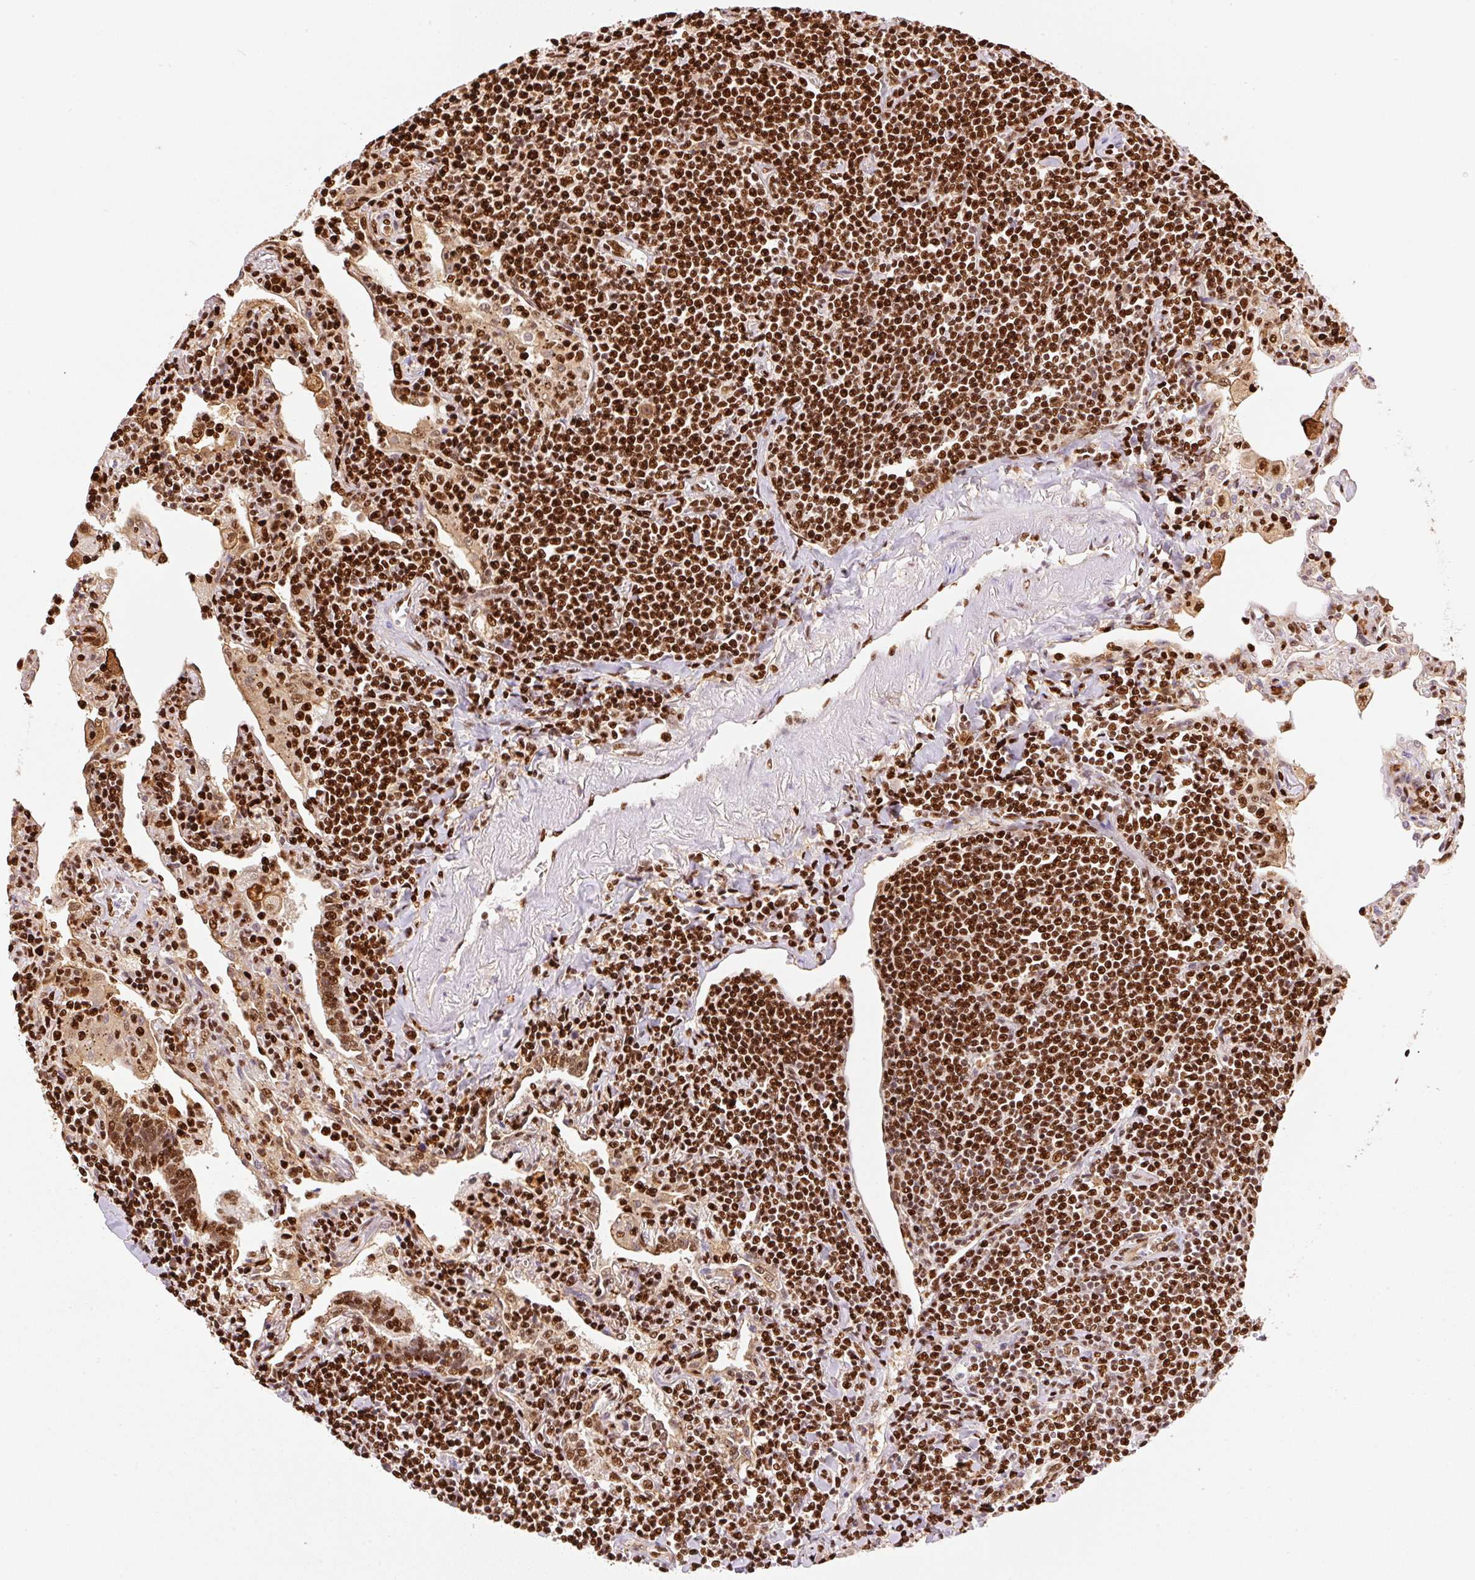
{"staining": {"intensity": "strong", "quantity": ">75%", "location": "nuclear"}, "tissue": "lymphoma", "cell_type": "Tumor cells", "image_type": "cancer", "snomed": [{"axis": "morphology", "description": "Malignant lymphoma, non-Hodgkin's type, Low grade"}, {"axis": "topography", "description": "Lung"}], "caption": "IHC (DAB) staining of lymphoma reveals strong nuclear protein staining in approximately >75% of tumor cells. The staining is performed using DAB (3,3'-diaminobenzidine) brown chromogen to label protein expression. The nuclei are counter-stained blue using hematoxylin.", "gene": "GPR139", "patient": {"sex": "female", "age": 71}}